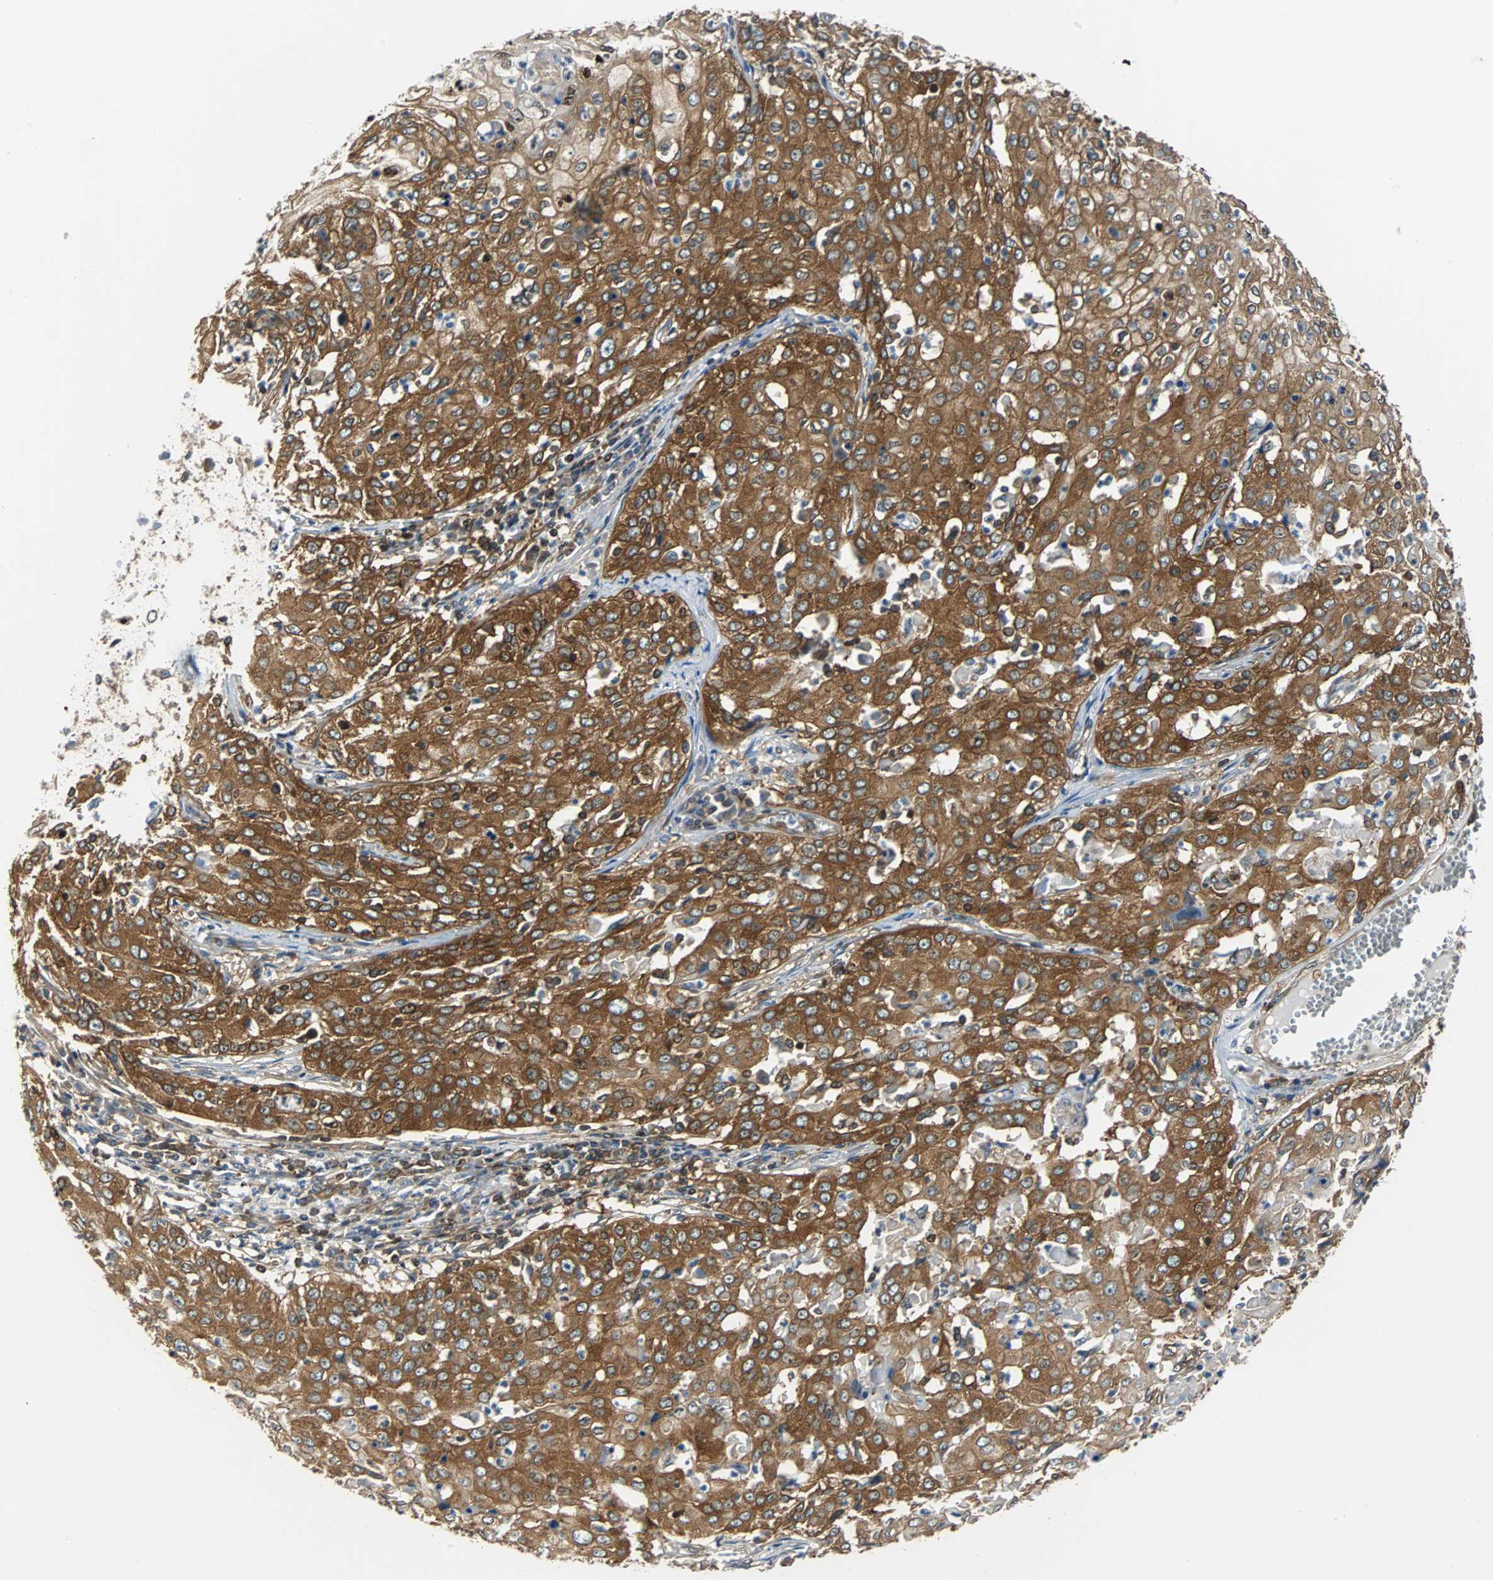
{"staining": {"intensity": "strong", "quantity": ">75%", "location": "cytoplasmic/membranous"}, "tissue": "cervical cancer", "cell_type": "Tumor cells", "image_type": "cancer", "snomed": [{"axis": "morphology", "description": "Squamous cell carcinoma, NOS"}, {"axis": "topography", "description": "Cervix"}], "caption": "Cervical cancer (squamous cell carcinoma) tissue exhibits strong cytoplasmic/membranous staining in about >75% of tumor cells", "gene": "RELA", "patient": {"sex": "female", "age": 39}}